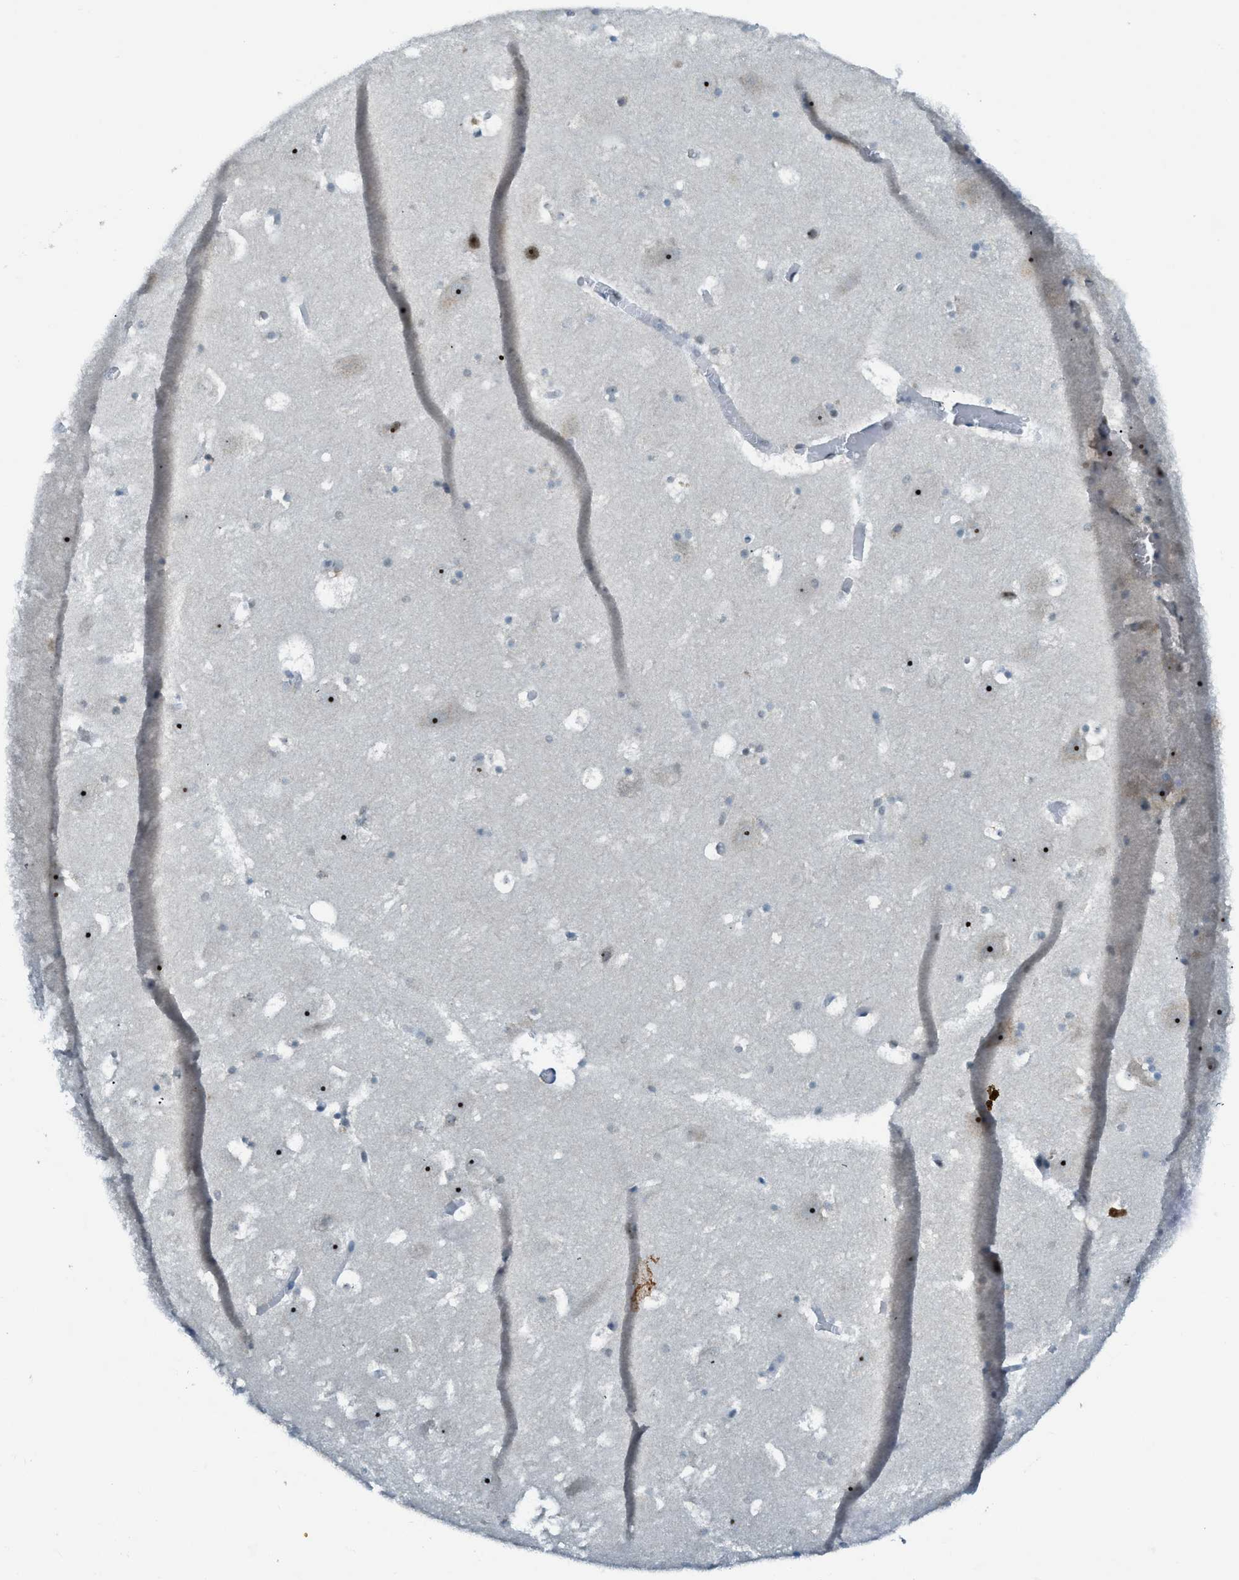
{"staining": {"intensity": "strong", "quantity": "25%-75%", "location": "nuclear"}, "tissue": "hippocampus", "cell_type": "Glial cells", "image_type": "normal", "snomed": [{"axis": "morphology", "description": "Normal tissue, NOS"}, {"axis": "topography", "description": "Hippocampus"}], "caption": "Hippocampus was stained to show a protein in brown. There is high levels of strong nuclear positivity in approximately 25%-75% of glial cells. The staining was performed using DAB (3,3'-diaminobenzidine) to visualize the protein expression in brown, while the nuclei were stained in blue with hematoxylin (Magnification: 20x).", "gene": "RAD51B", "patient": {"sex": "male", "age": 45}}